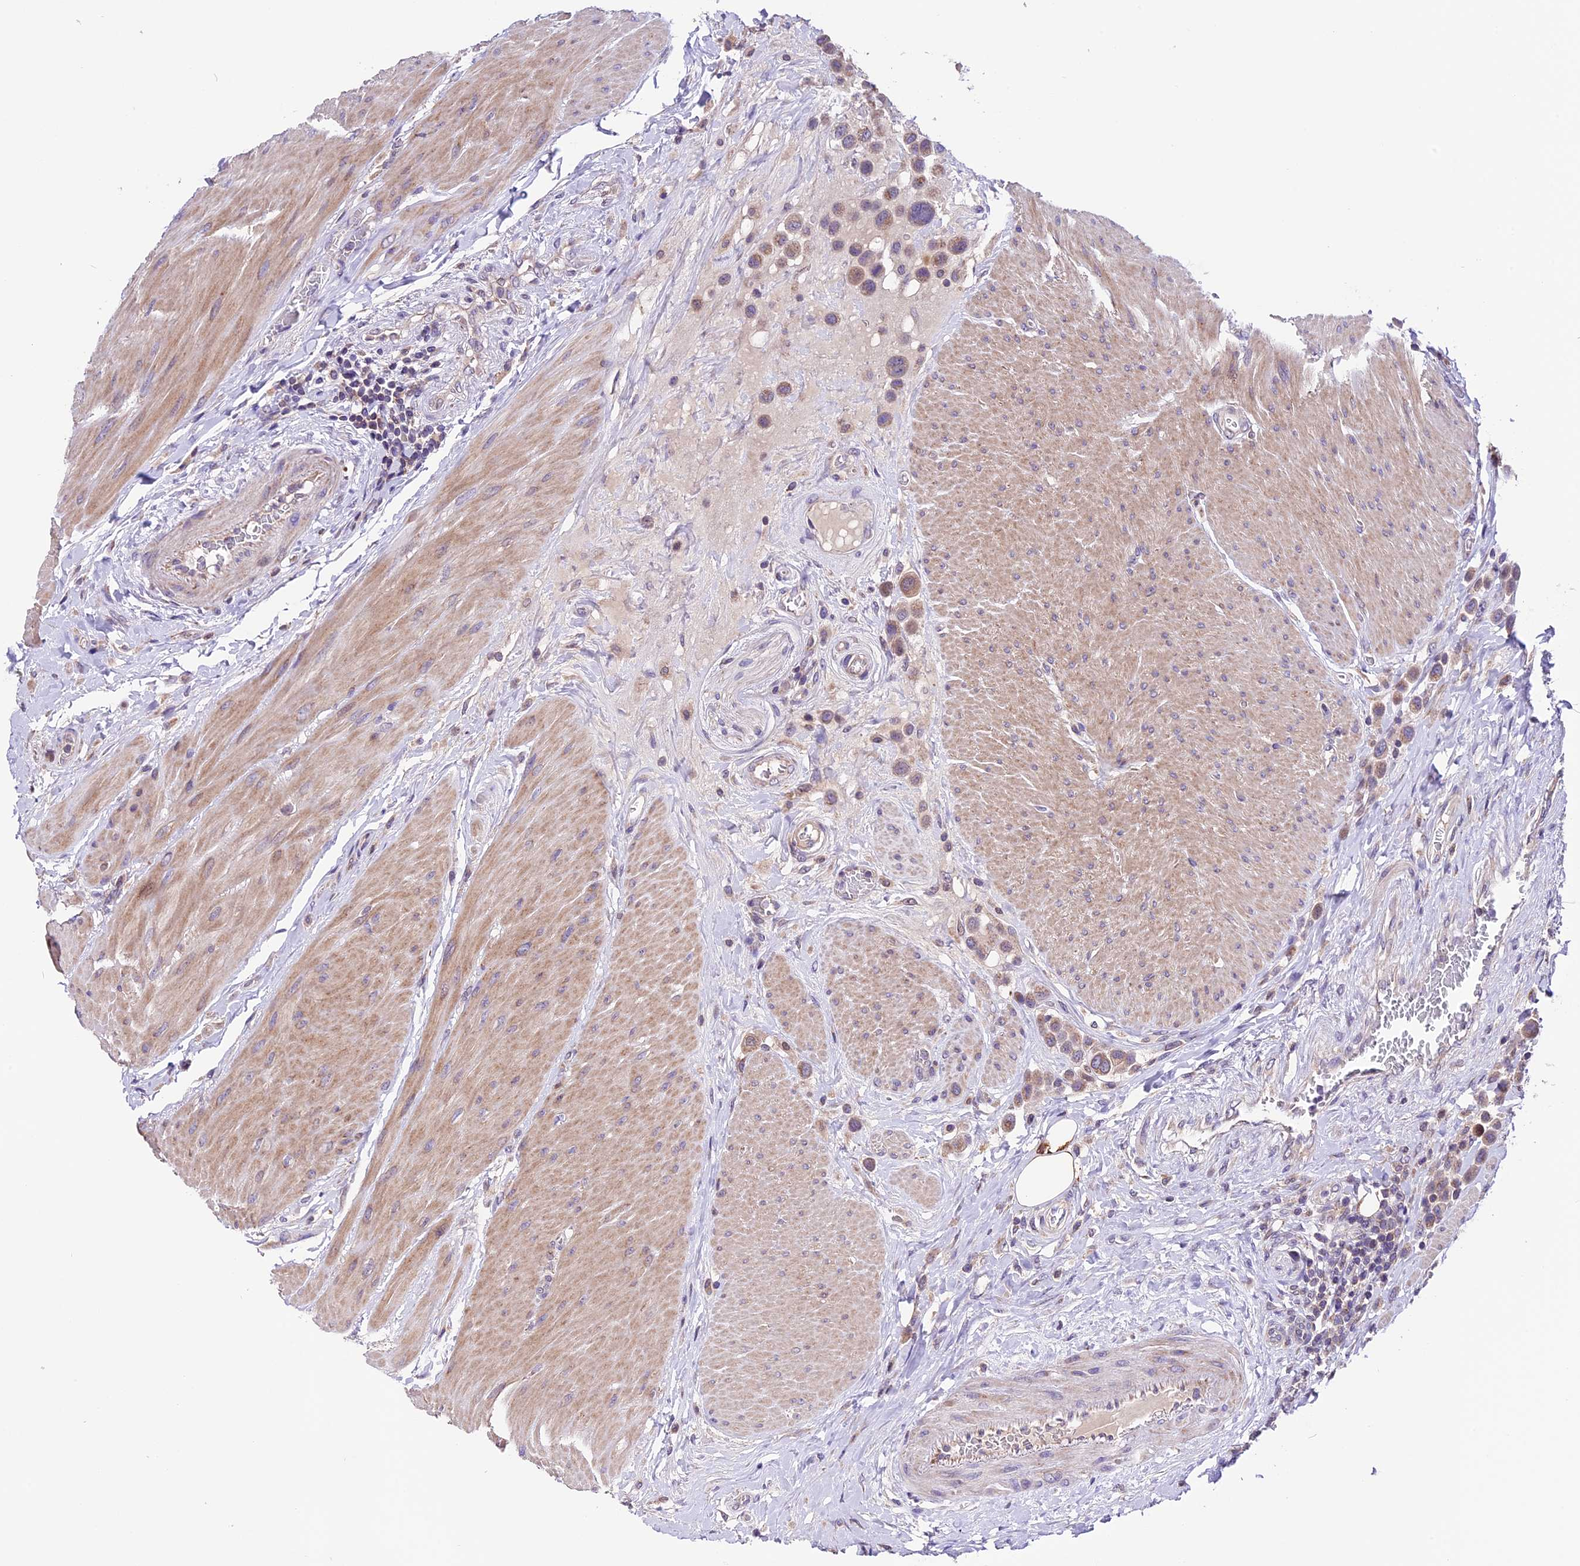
{"staining": {"intensity": "moderate", "quantity": "25%-75%", "location": "cytoplasmic/membranous"}, "tissue": "urothelial cancer", "cell_type": "Tumor cells", "image_type": "cancer", "snomed": [{"axis": "morphology", "description": "Urothelial carcinoma, High grade"}, {"axis": "topography", "description": "Urinary bladder"}], "caption": "High-grade urothelial carcinoma stained for a protein displays moderate cytoplasmic/membranous positivity in tumor cells.", "gene": "DDX28", "patient": {"sex": "male", "age": 50}}